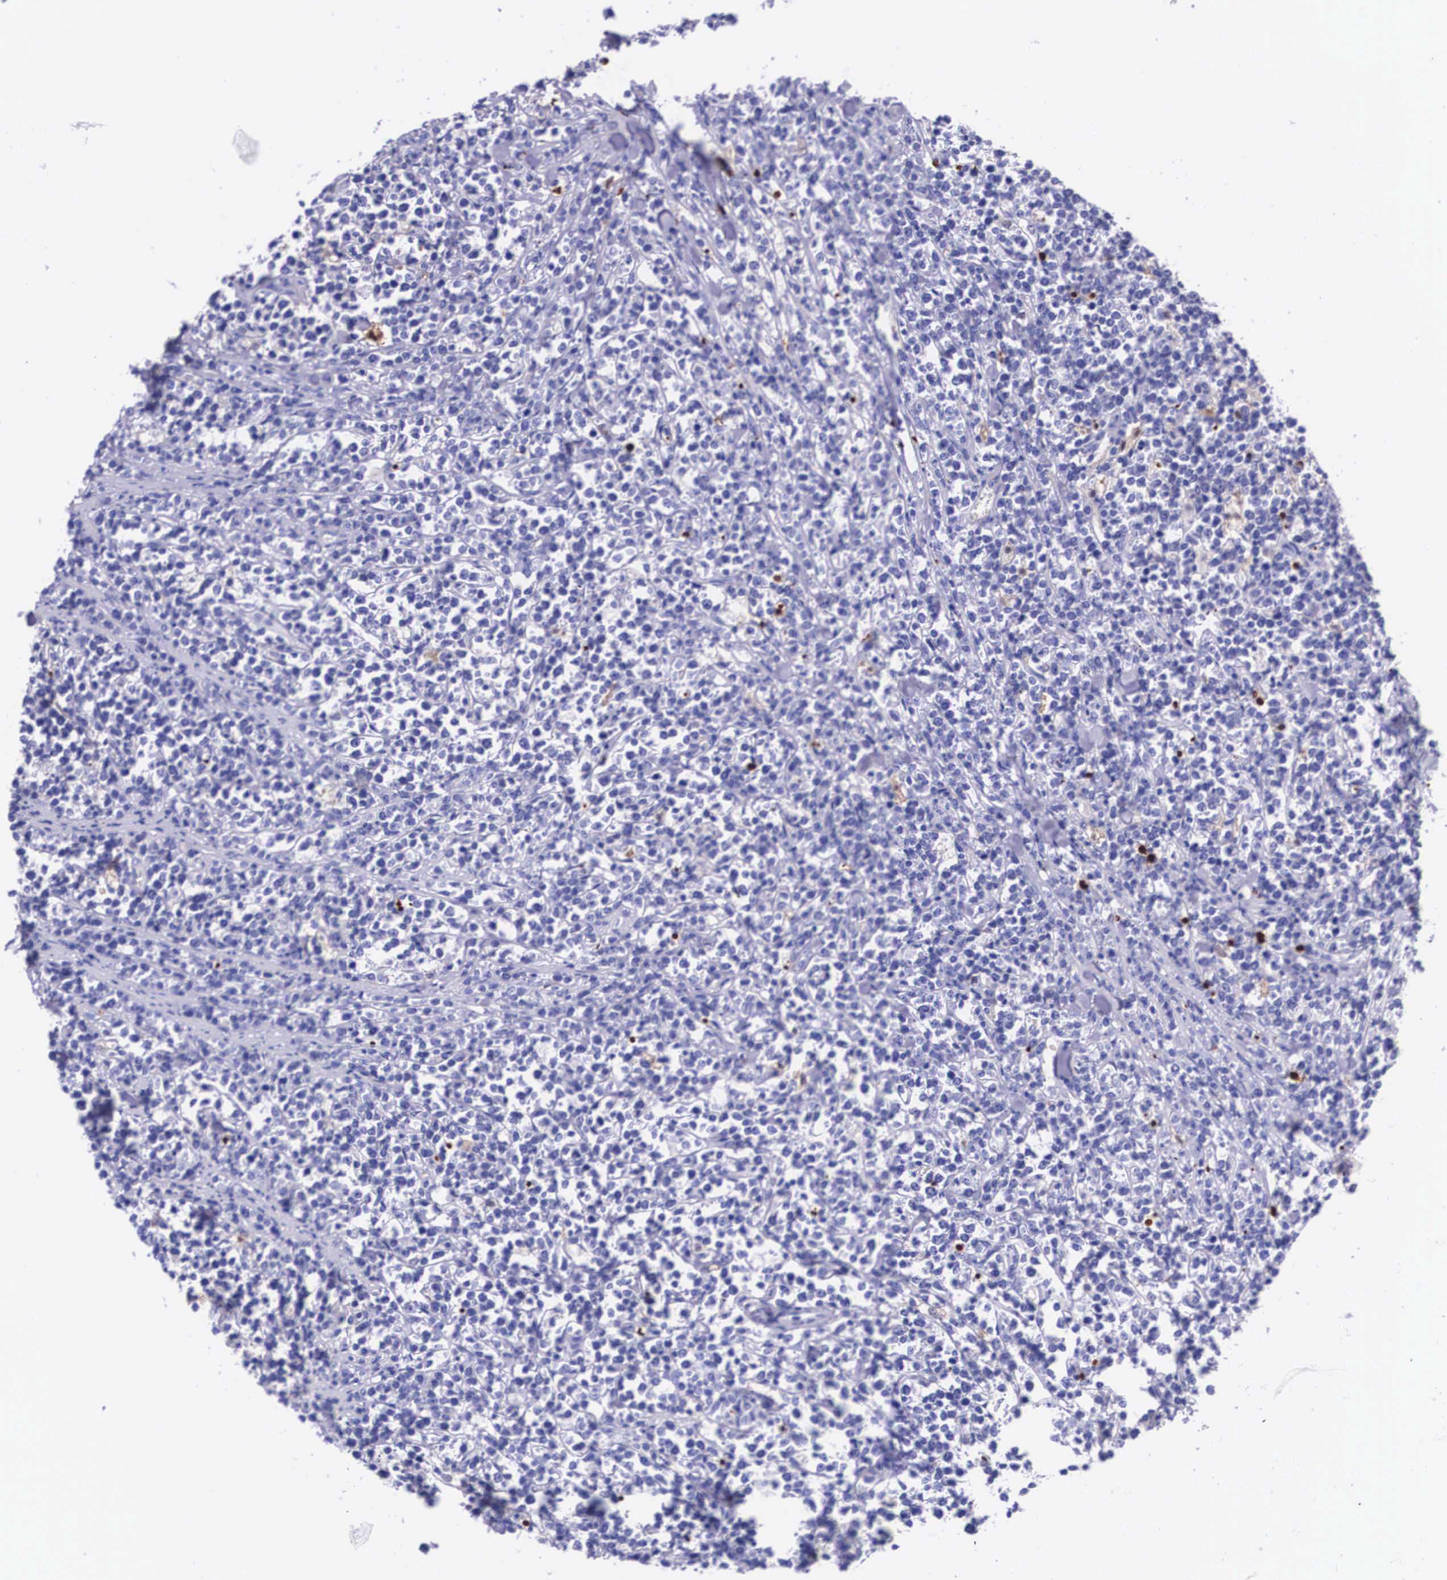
{"staining": {"intensity": "negative", "quantity": "none", "location": "none"}, "tissue": "lymphoma", "cell_type": "Tumor cells", "image_type": "cancer", "snomed": [{"axis": "morphology", "description": "Malignant lymphoma, non-Hodgkin's type, High grade"}, {"axis": "topography", "description": "Small intestine"}, {"axis": "topography", "description": "Colon"}], "caption": "Immunohistochemistry (IHC) image of neoplastic tissue: lymphoma stained with DAB (3,3'-diaminobenzidine) displays no significant protein positivity in tumor cells. (DAB IHC visualized using brightfield microscopy, high magnification).", "gene": "PLG", "patient": {"sex": "male", "age": 8}}